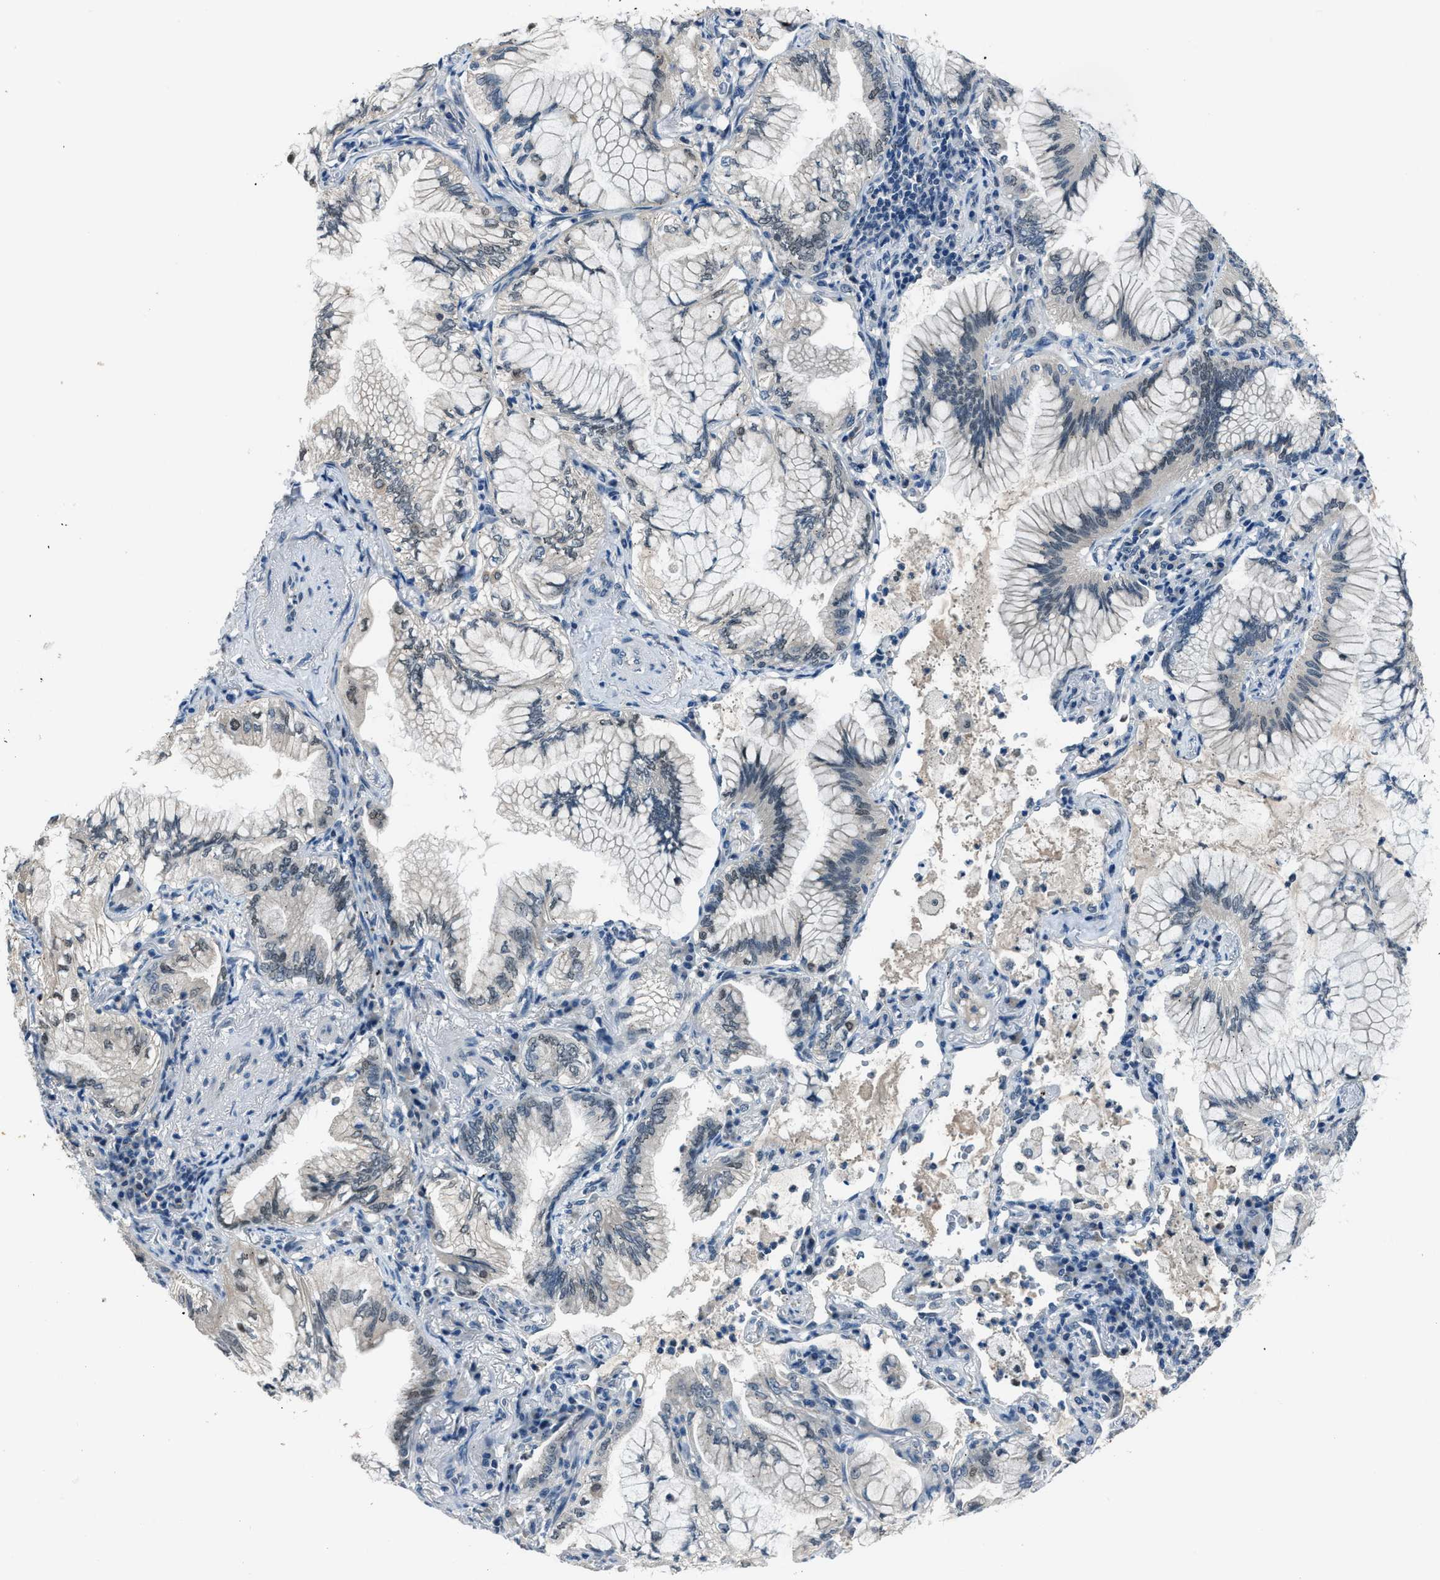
{"staining": {"intensity": "negative", "quantity": "none", "location": "none"}, "tissue": "lung cancer", "cell_type": "Tumor cells", "image_type": "cancer", "snomed": [{"axis": "morphology", "description": "Adenocarcinoma, NOS"}, {"axis": "topography", "description": "Lung"}], "caption": "Immunohistochemical staining of human lung cancer (adenocarcinoma) reveals no significant staining in tumor cells. Nuclei are stained in blue.", "gene": "DUSP19", "patient": {"sex": "female", "age": 70}}